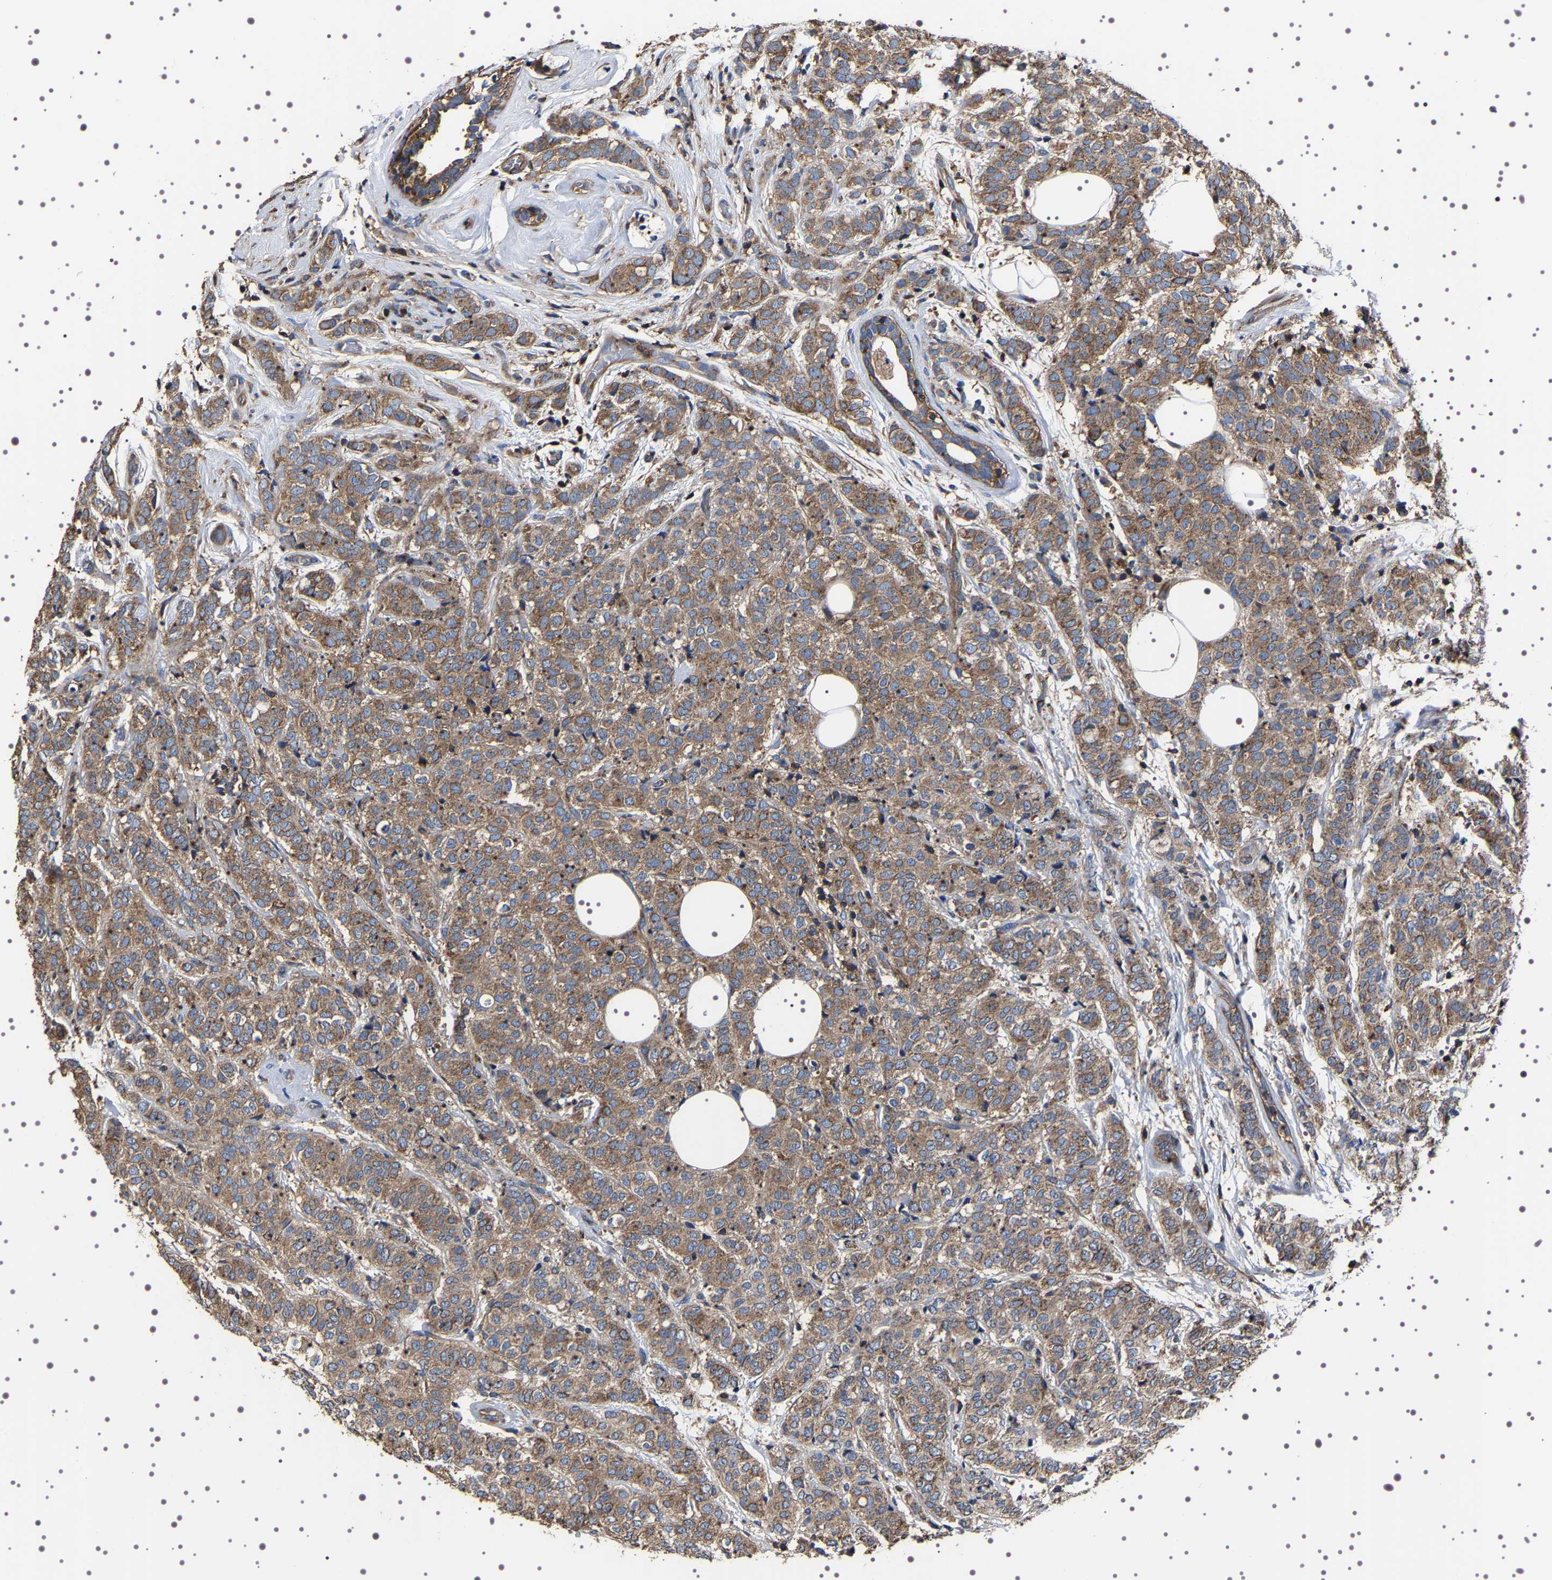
{"staining": {"intensity": "moderate", "quantity": ">75%", "location": "cytoplasmic/membranous"}, "tissue": "breast cancer", "cell_type": "Tumor cells", "image_type": "cancer", "snomed": [{"axis": "morphology", "description": "Lobular carcinoma"}, {"axis": "topography", "description": "Breast"}], "caption": "High-power microscopy captured an immunohistochemistry (IHC) photomicrograph of breast cancer, revealing moderate cytoplasmic/membranous expression in approximately >75% of tumor cells. The staining was performed using DAB, with brown indicating positive protein expression. Nuclei are stained blue with hematoxylin.", "gene": "WDR1", "patient": {"sex": "female", "age": 60}}